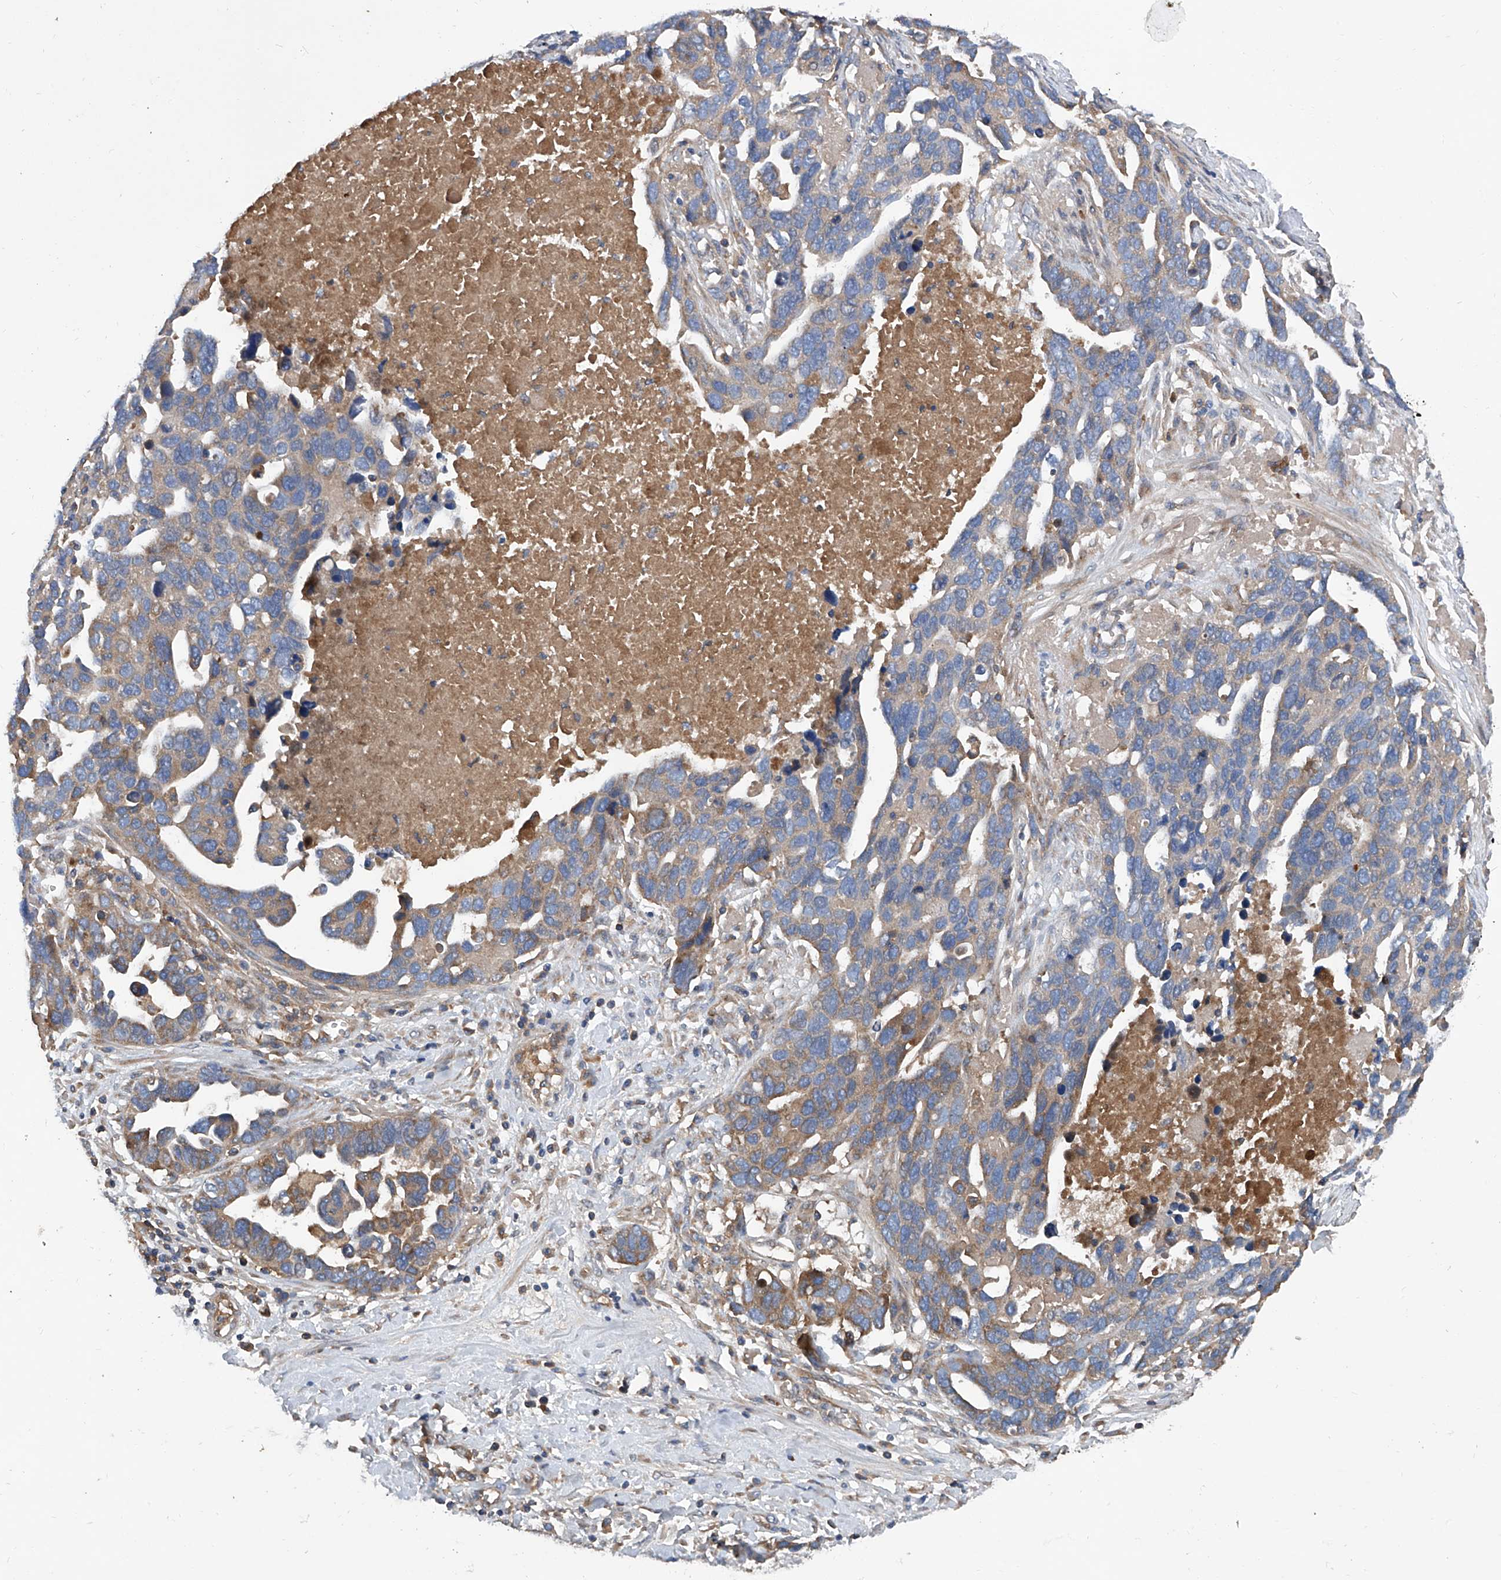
{"staining": {"intensity": "moderate", "quantity": "25%-75%", "location": "cytoplasmic/membranous"}, "tissue": "ovarian cancer", "cell_type": "Tumor cells", "image_type": "cancer", "snomed": [{"axis": "morphology", "description": "Cystadenocarcinoma, serous, NOS"}, {"axis": "topography", "description": "Ovary"}], "caption": "The immunohistochemical stain labels moderate cytoplasmic/membranous positivity in tumor cells of serous cystadenocarcinoma (ovarian) tissue.", "gene": "ASCC3", "patient": {"sex": "female", "age": 54}}